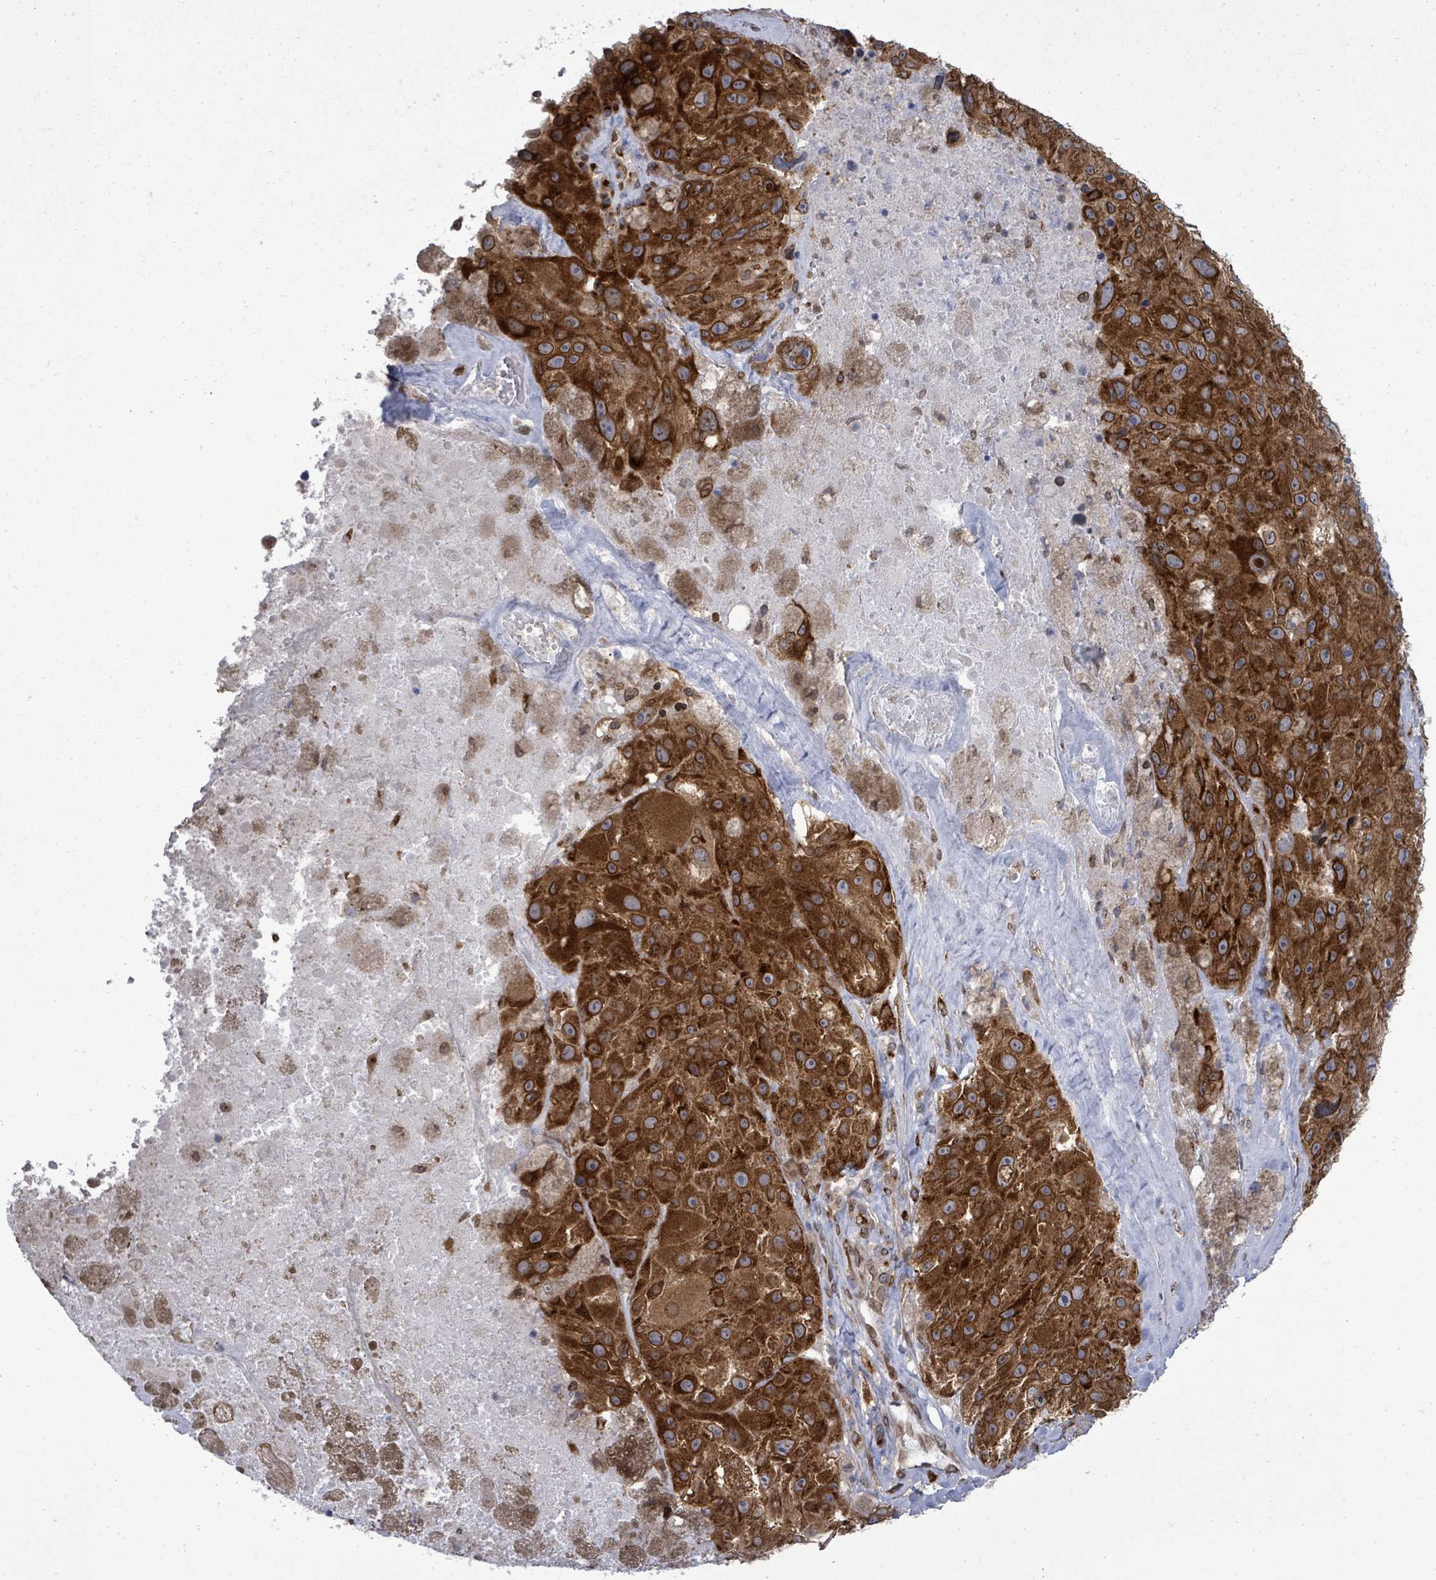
{"staining": {"intensity": "strong", "quantity": ">75%", "location": "cytoplasmic/membranous"}, "tissue": "melanoma", "cell_type": "Tumor cells", "image_type": "cancer", "snomed": [{"axis": "morphology", "description": "Malignant melanoma, Metastatic site"}, {"axis": "topography", "description": "Lymph node"}], "caption": "Protein staining of melanoma tissue shows strong cytoplasmic/membranous expression in approximately >75% of tumor cells.", "gene": "ARFGAP1", "patient": {"sex": "male", "age": 62}}